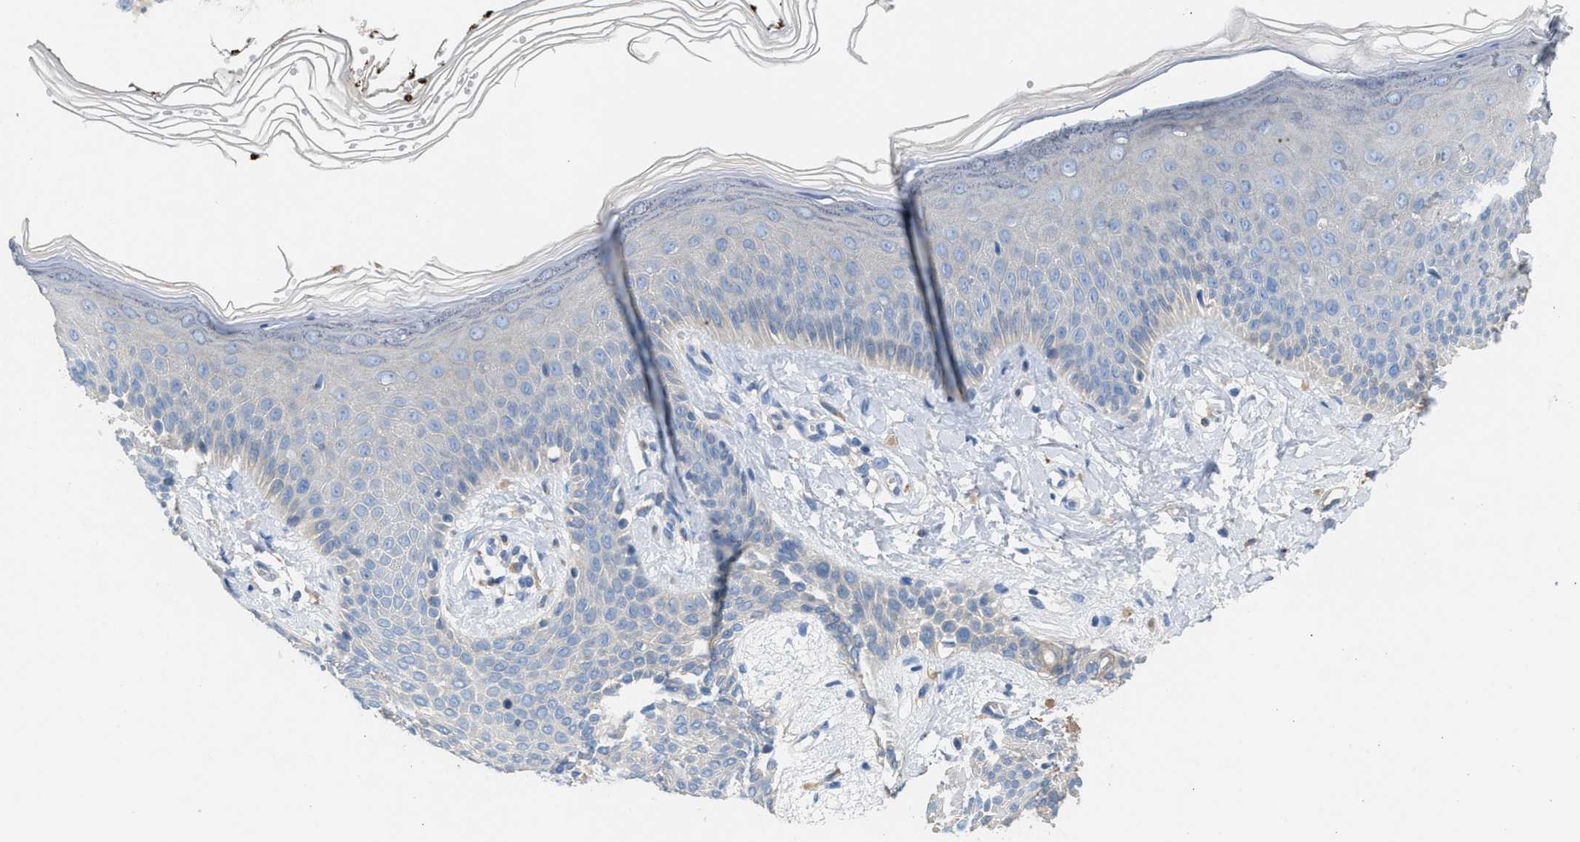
{"staining": {"intensity": "negative", "quantity": "none", "location": "none"}, "tissue": "skin", "cell_type": "Fibroblasts", "image_type": "normal", "snomed": [{"axis": "morphology", "description": "Normal tissue, NOS"}, {"axis": "topography", "description": "Skin"}, {"axis": "topography", "description": "Peripheral nerve tissue"}], "caption": "Fibroblasts are negative for protein expression in normal human skin.", "gene": "AOAH", "patient": {"sex": "male", "age": 24}}